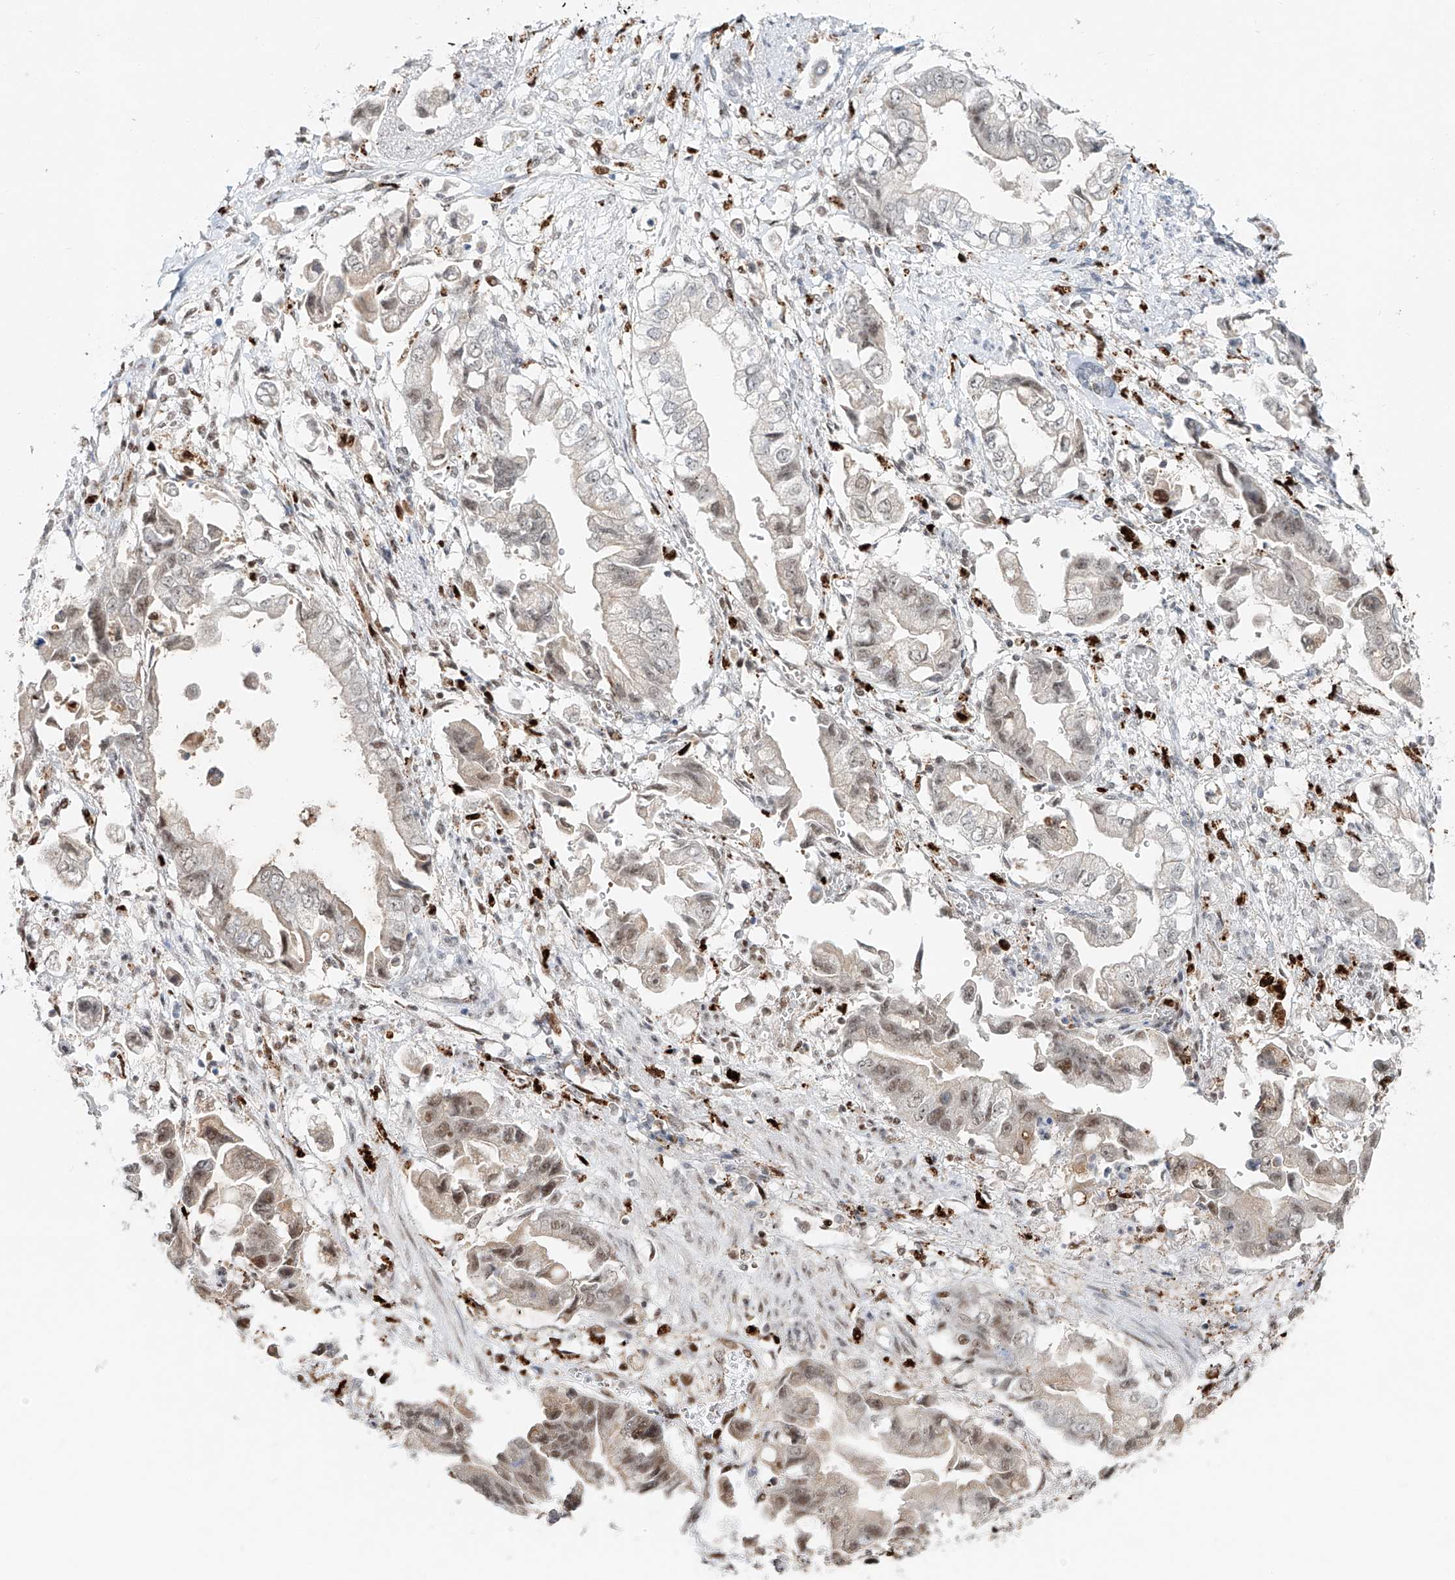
{"staining": {"intensity": "weak", "quantity": "<25%", "location": "nuclear"}, "tissue": "stomach cancer", "cell_type": "Tumor cells", "image_type": "cancer", "snomed": [{"axis": "morphology", "description": "Adenocarcinoma, NOS"}, {"axis": "topography", "description": "Stomach"}], "caption": "Stomach cancer was stained to show a protein in brown. There is no significant positivity in tumor cells.", "gene": "DZIP1L", "patient": {"sex": "male", "age": 62}}